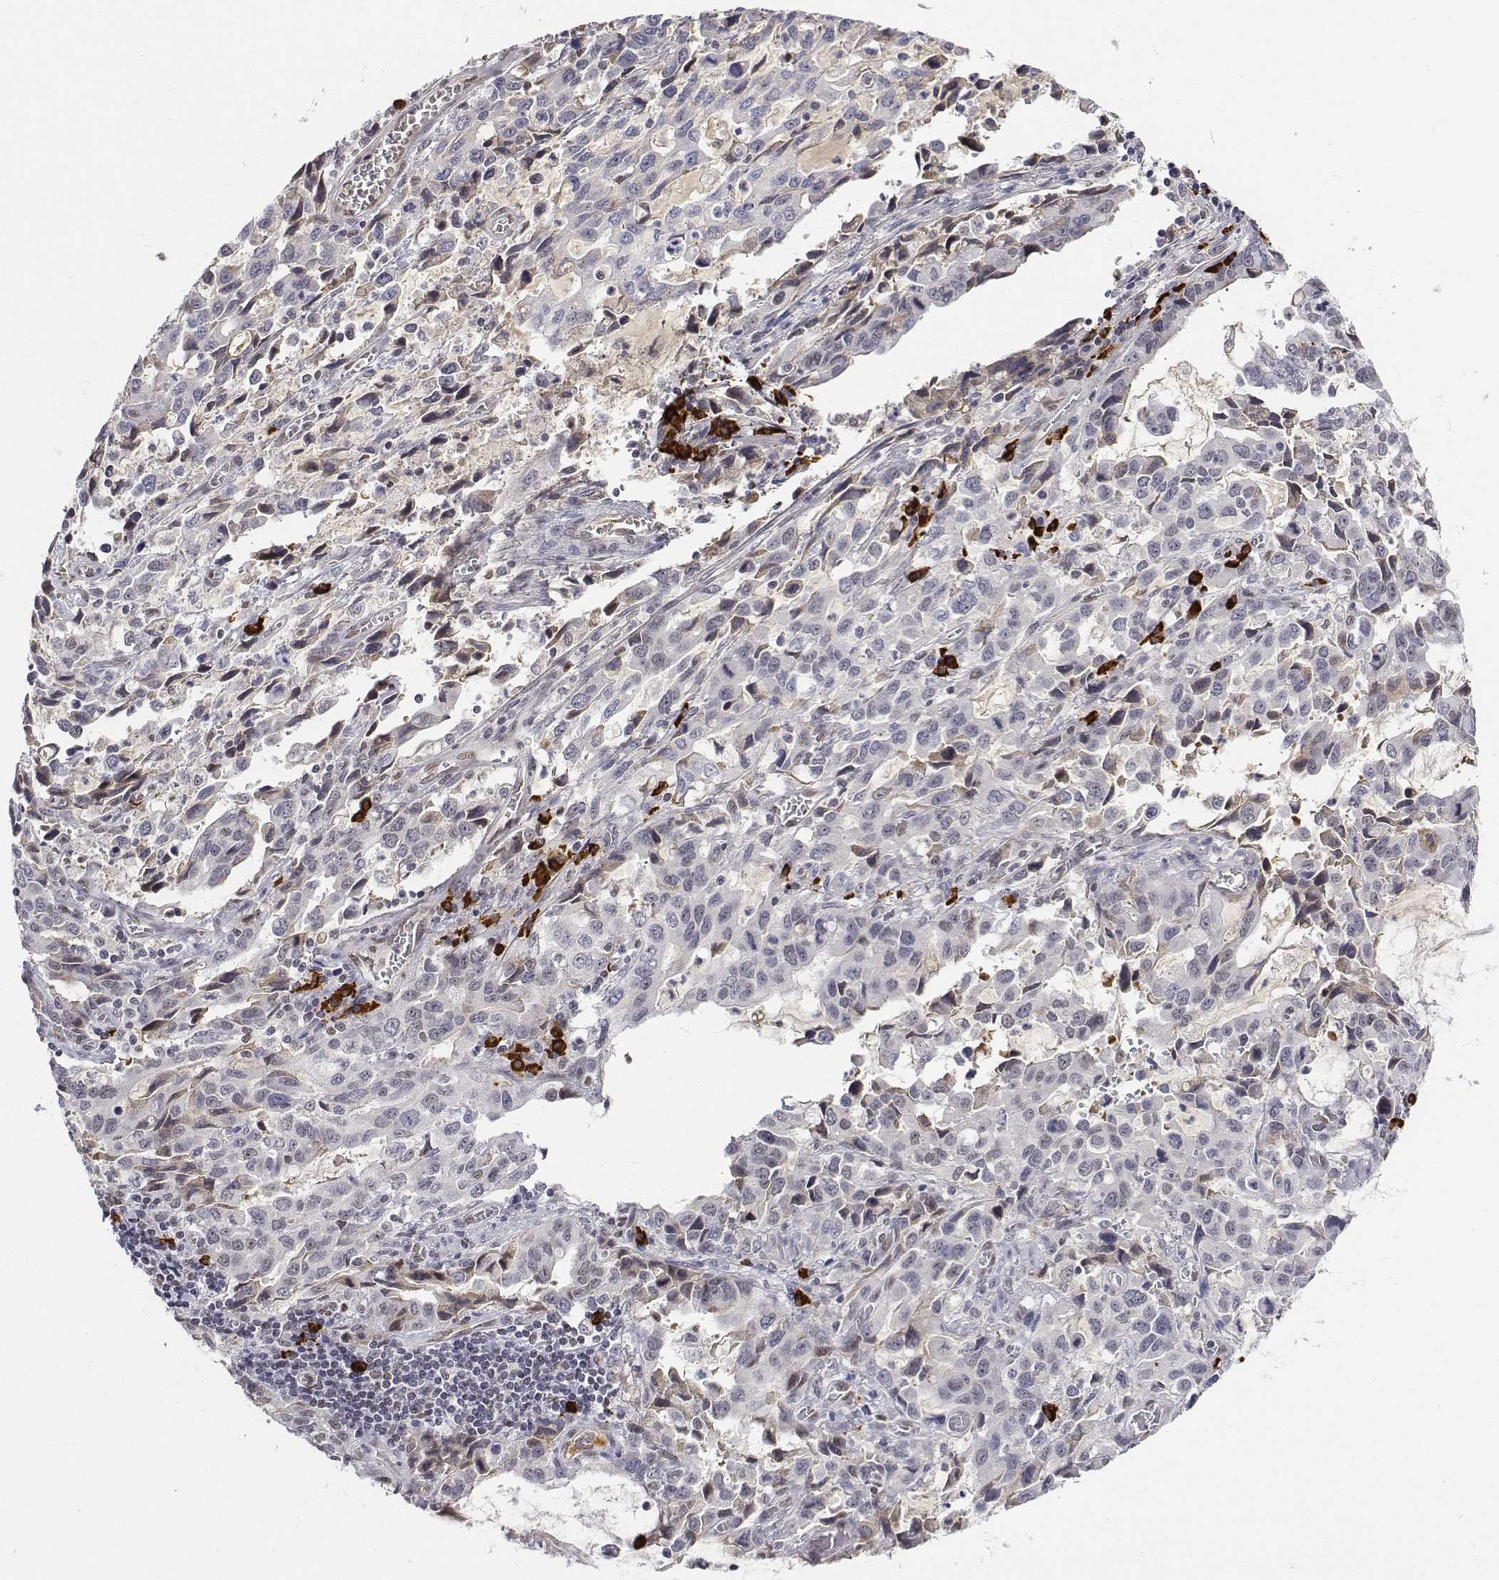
{"staining": {"intensity": "negative", "quantity": "none", "location": "none"}, "tissue": "stomach cancer", "cell_type": "Tumor cells", "image_type": "cancer", "snomed": [{"axis": "morphology", "description": "Adenocarcinoma, NOS"}, {"axis": "topography", "description": "Stomach, upper"}], "caption": "Tumor cells are negative for brown protein staining in stomach cancer (adenocarcinoma).", "gene": "ATRX", "patient": {"sex": "male", "age": 85}}